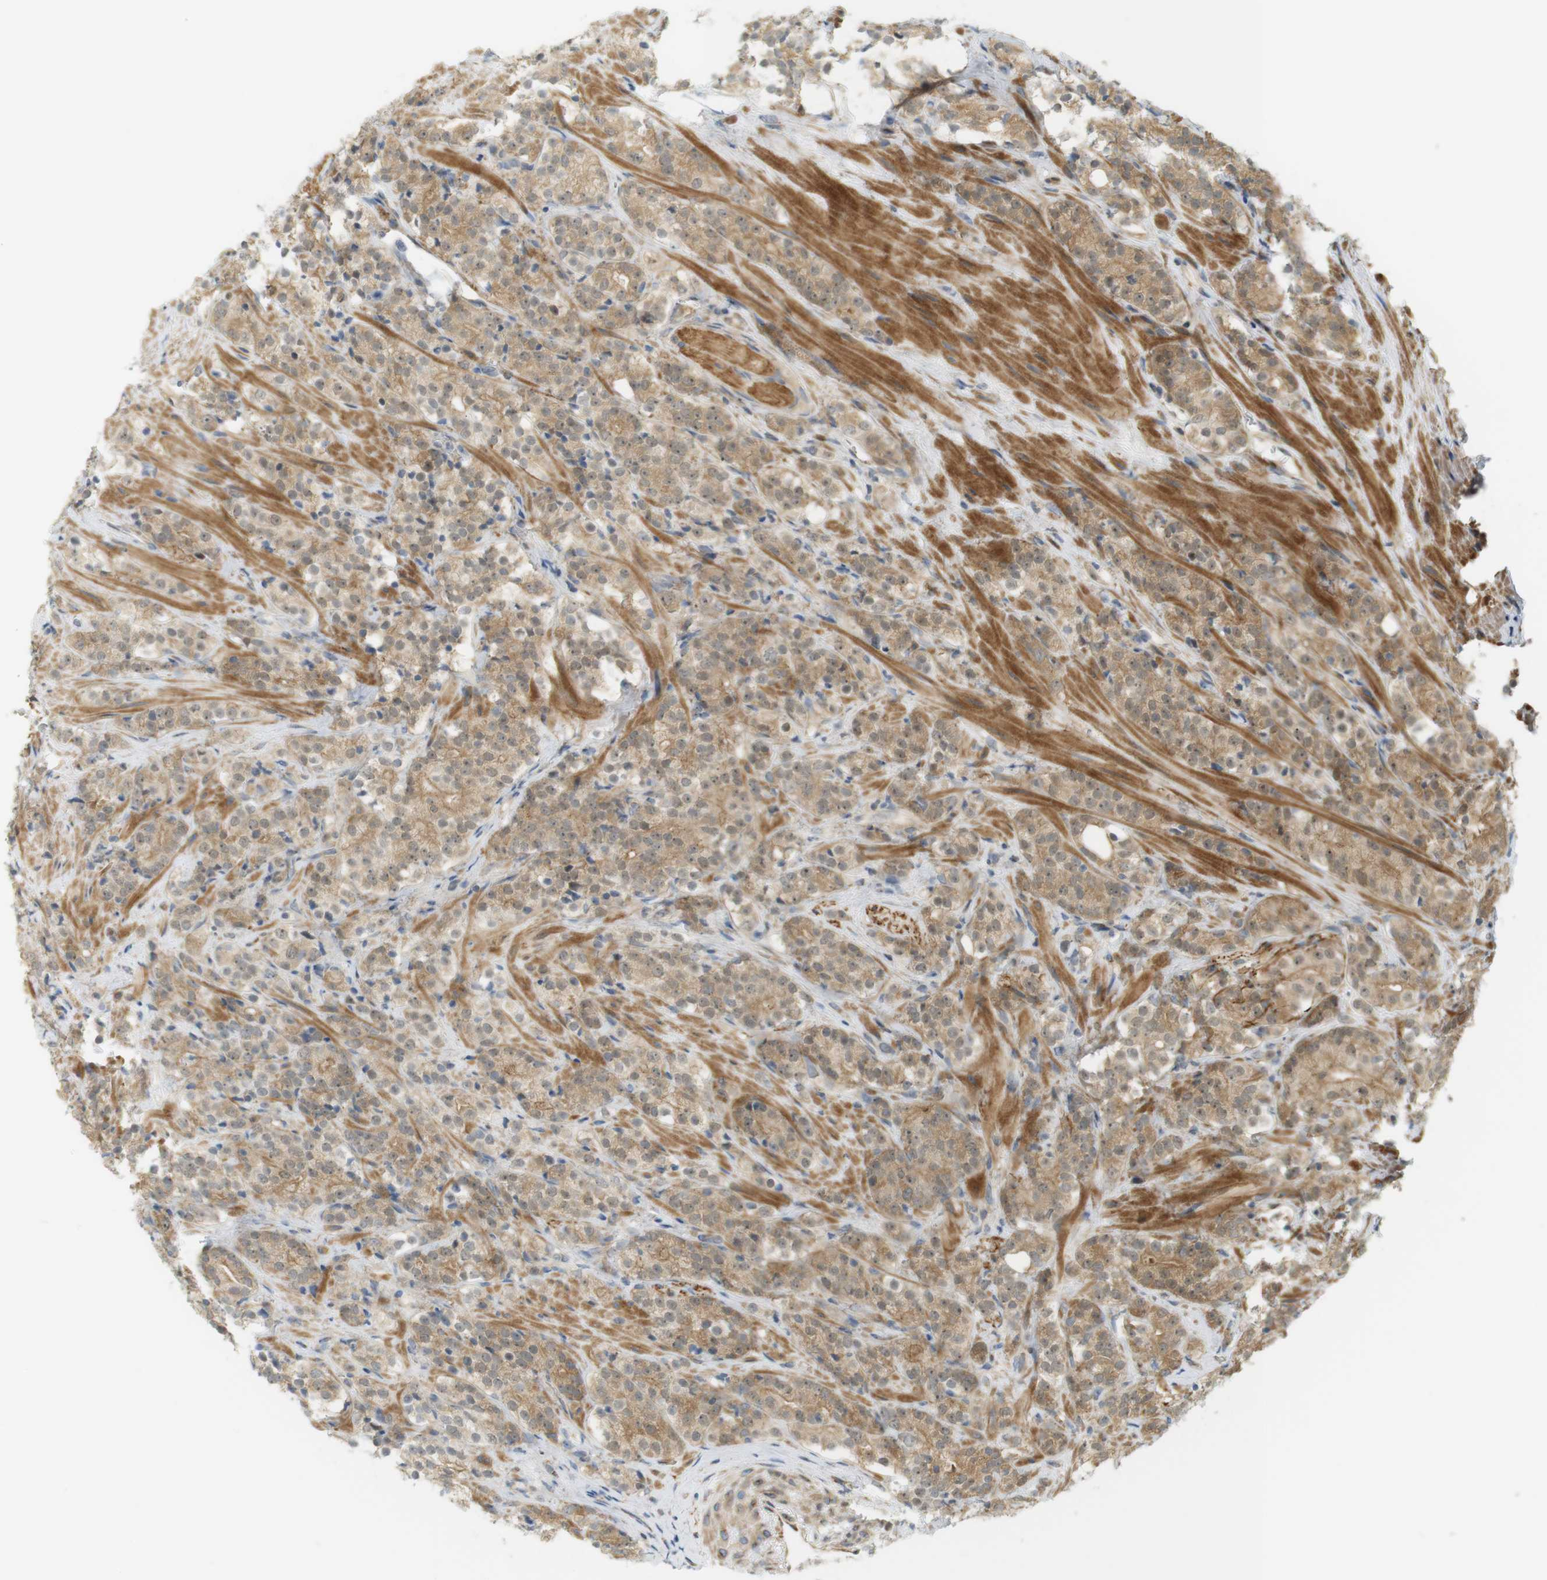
{"staining": {"intensity": "moderate", "quantity": ">75%", "location": "cytoplasmic/membranous,nuclear"}, "tissue": "prostate cancer", "cell_type": "Tumor cells", "image_type": "cancer", "snomed": [{"axis": "morphology", "description": "Adenocarcinoma, High grade"}, {"axis": "topography", "description": "Prostate"}], "caption": "The immunohistochemical stain highlights moderate cytoplasmic/membranous and nuclear positivity in tumor cells of prostate cancer tissue.", "gene": "PA2G4", "patient": {"sex": "male", "age": 71}}